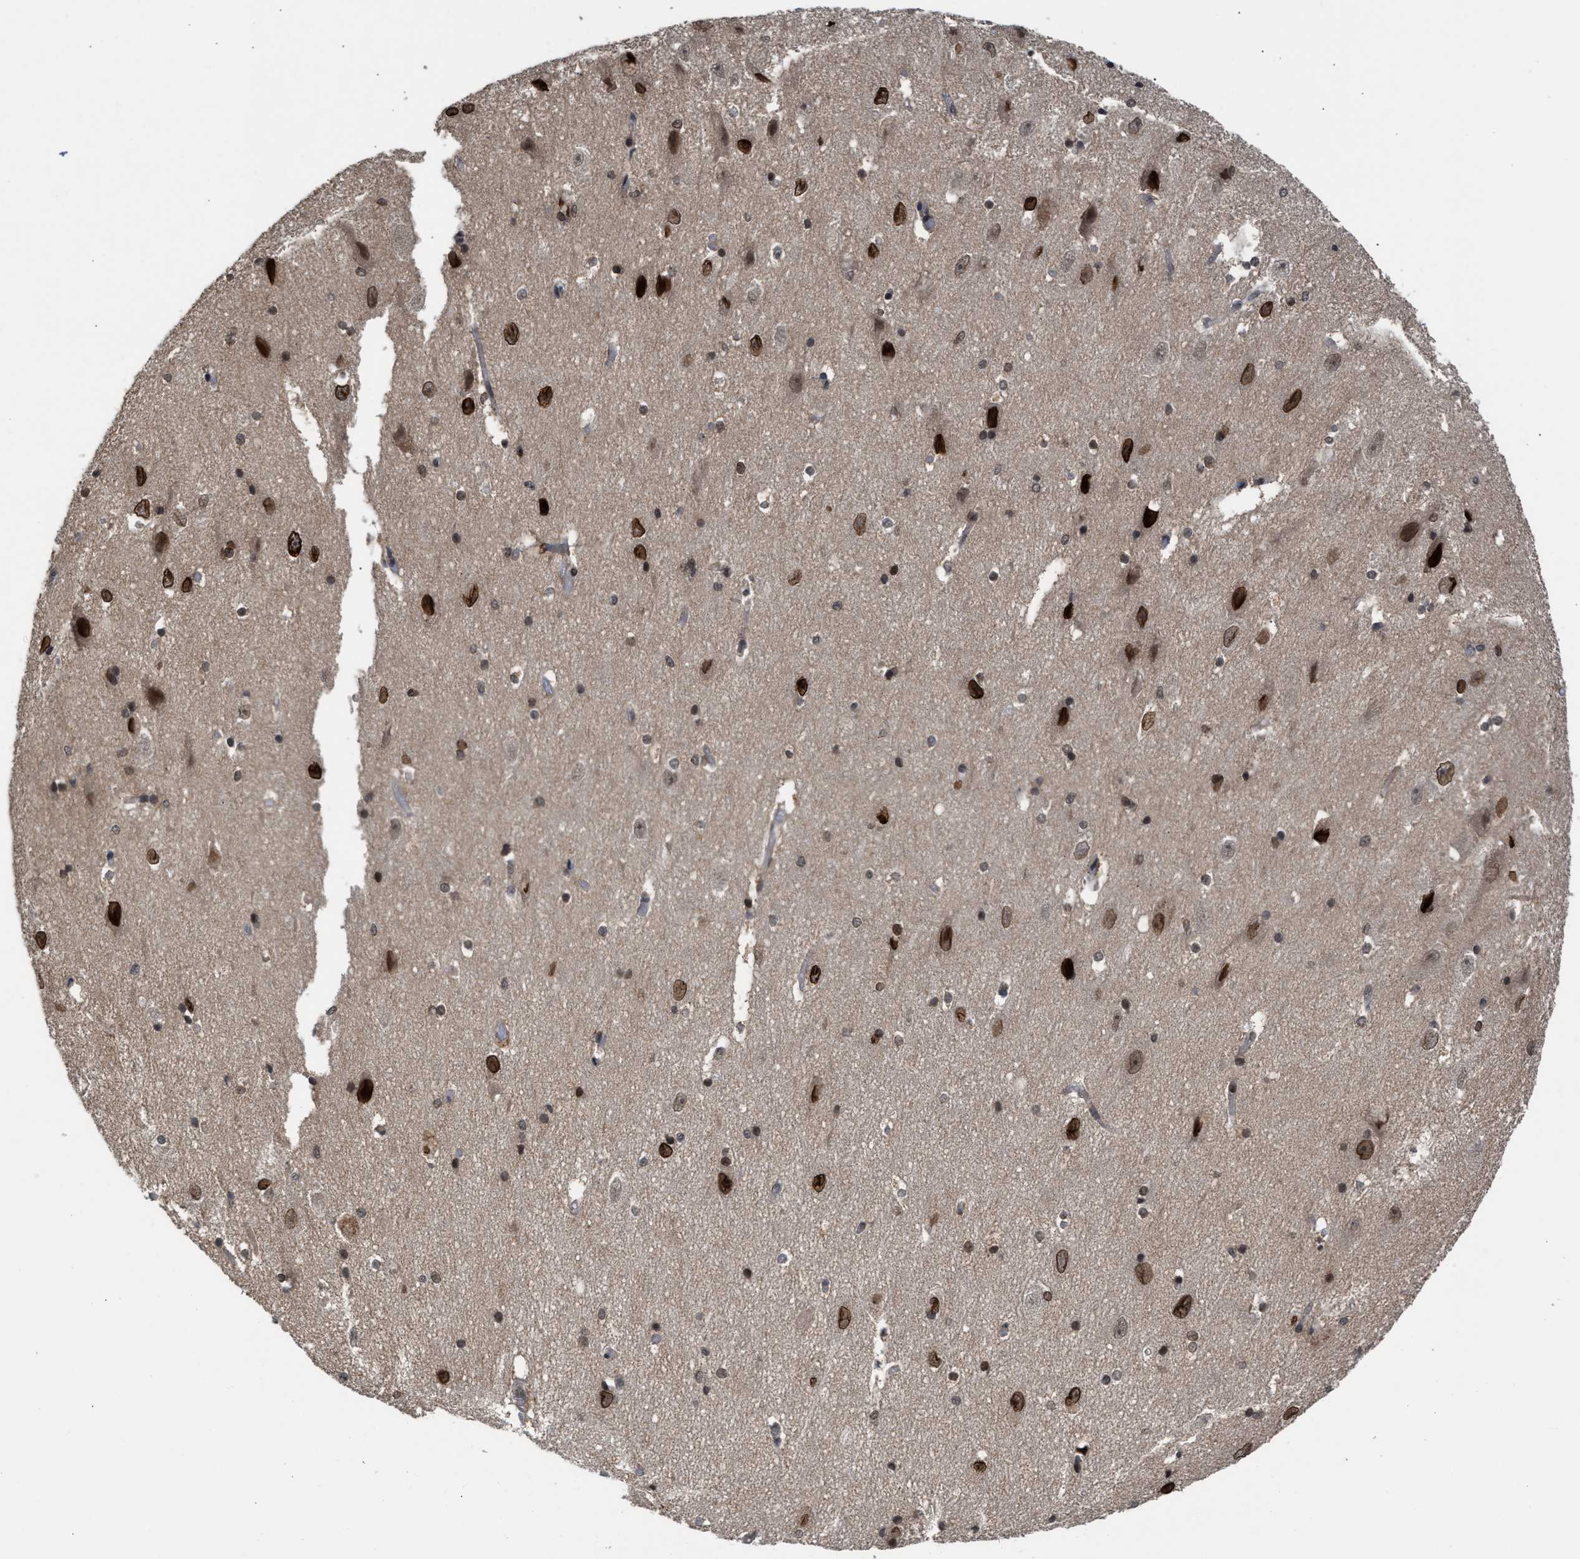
{"staining": {"intensity": "moderate", "quantity": "25%-75%", "location": "nuclear"}, "tissue": "hippocampus", "cell_type": "Glial cells", "image_type": "normal", "snomed": [{"axis": "morphology", "description": "Normal tissue, NOS"}, {"axis": "topography", "description": "Hippocampus"}], "caption": "Immunohistochemical staining of normal hippocampus shows medium levels of moderate nuclear staining in about 25%-75% of glial cells. The staining is performed using DAB (3,3'-diaminobenzidine) brown chromogen to label protein expression. The nuclei are counter-stained blue using hematoxylin.", "gene": "C9orf78", "patient": {"sex": "female", "age": 19}}